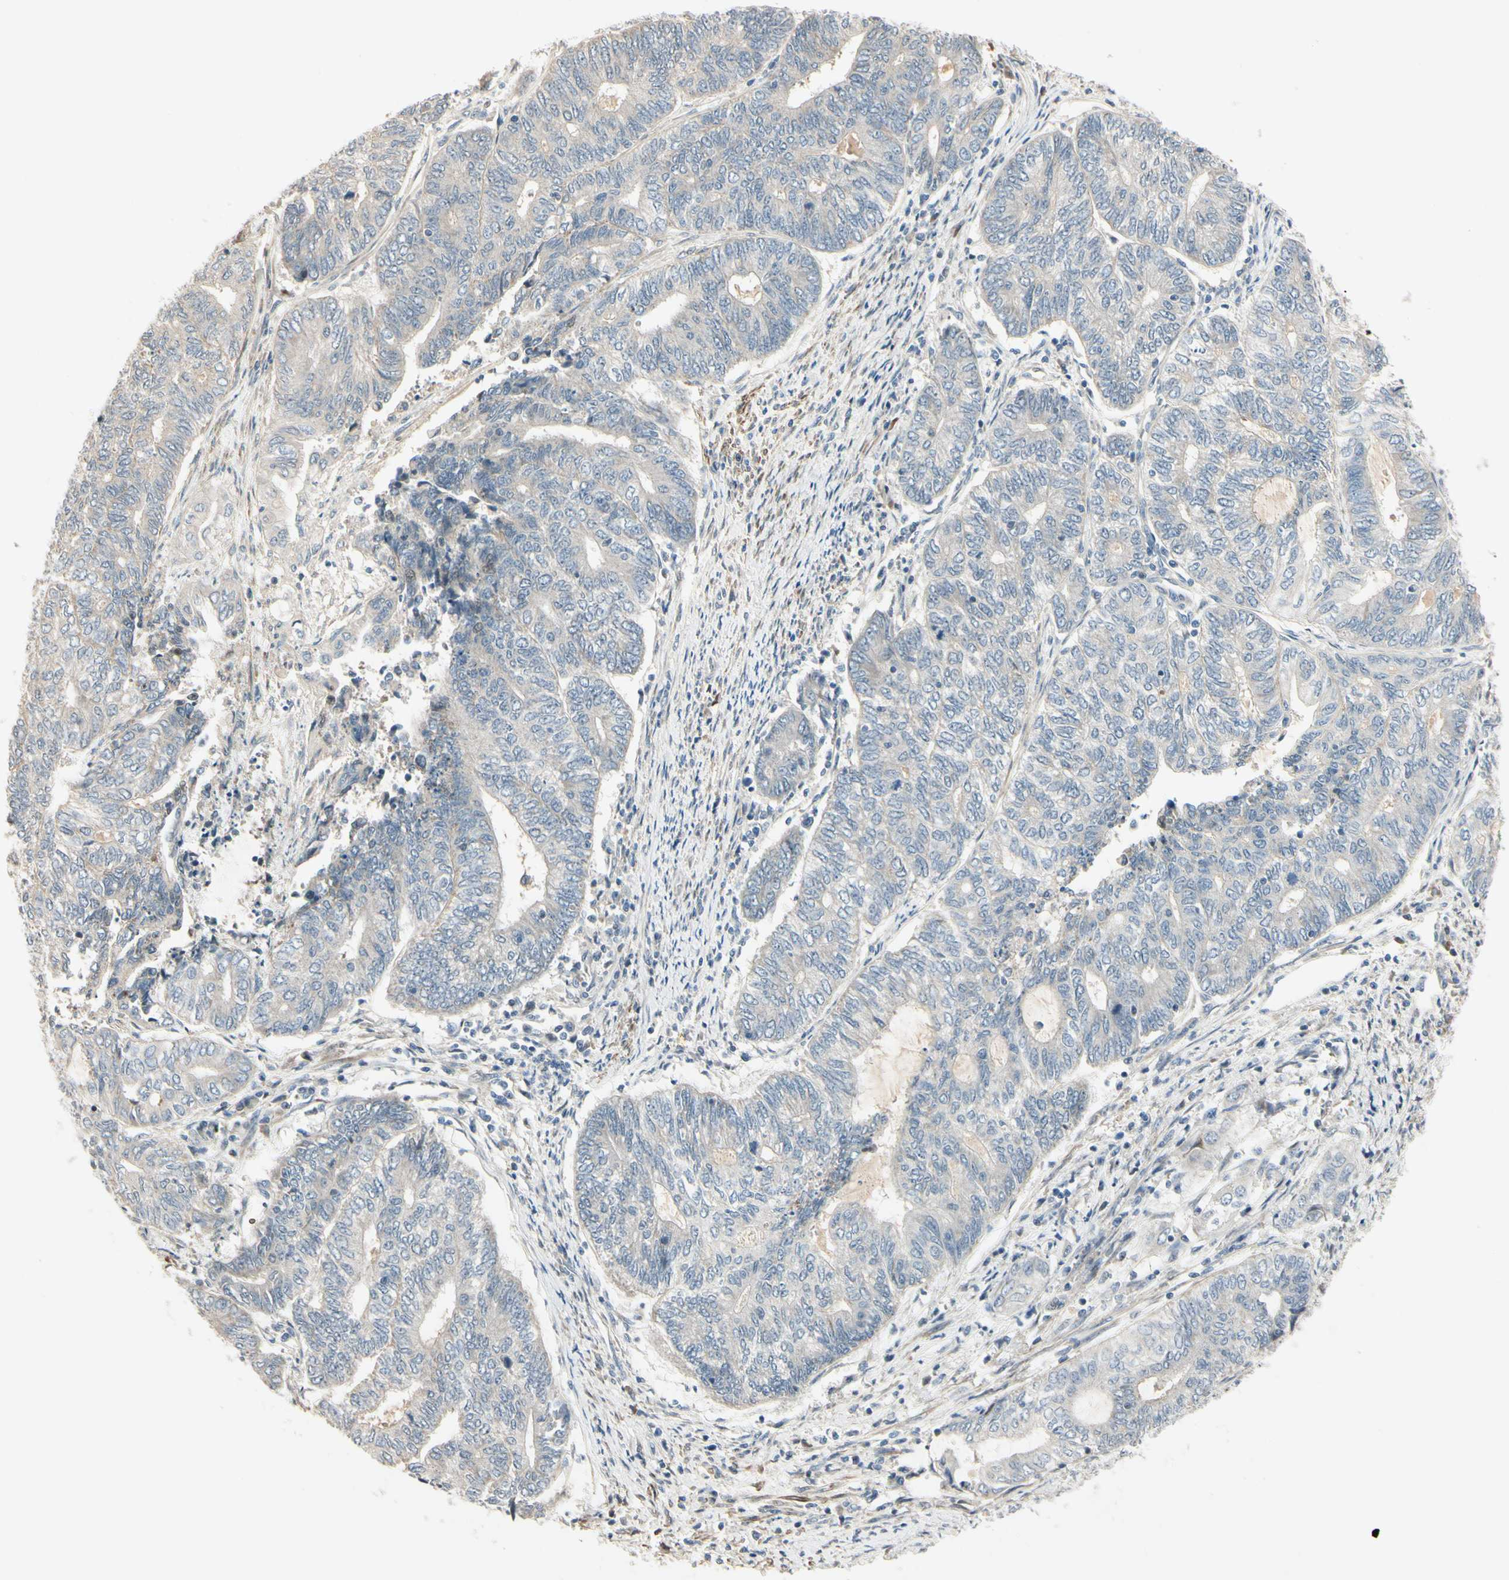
{"staining": {"intensity": "weak", "quantity": ">75%", "location": "cytoplasmic/membranous"}, "tissue": "endometrial cancer", "cell_type": "Tumor cells", "image_type": "cancer", "snomed": [{"axis": "morphology", "description": "Adenocarcinoma, NOS"}, {"axis": "topography", "description": "Uterus"}, {"axis": "topography", "description": "Endometrium"}], "caption": "A brown stain highlights weak cytoplasmic/membranous positivity of a protein in human endometrial cancer tumor cells.", "gene": "P4HA3", "patient": {"sex": "female", "age": 70}}